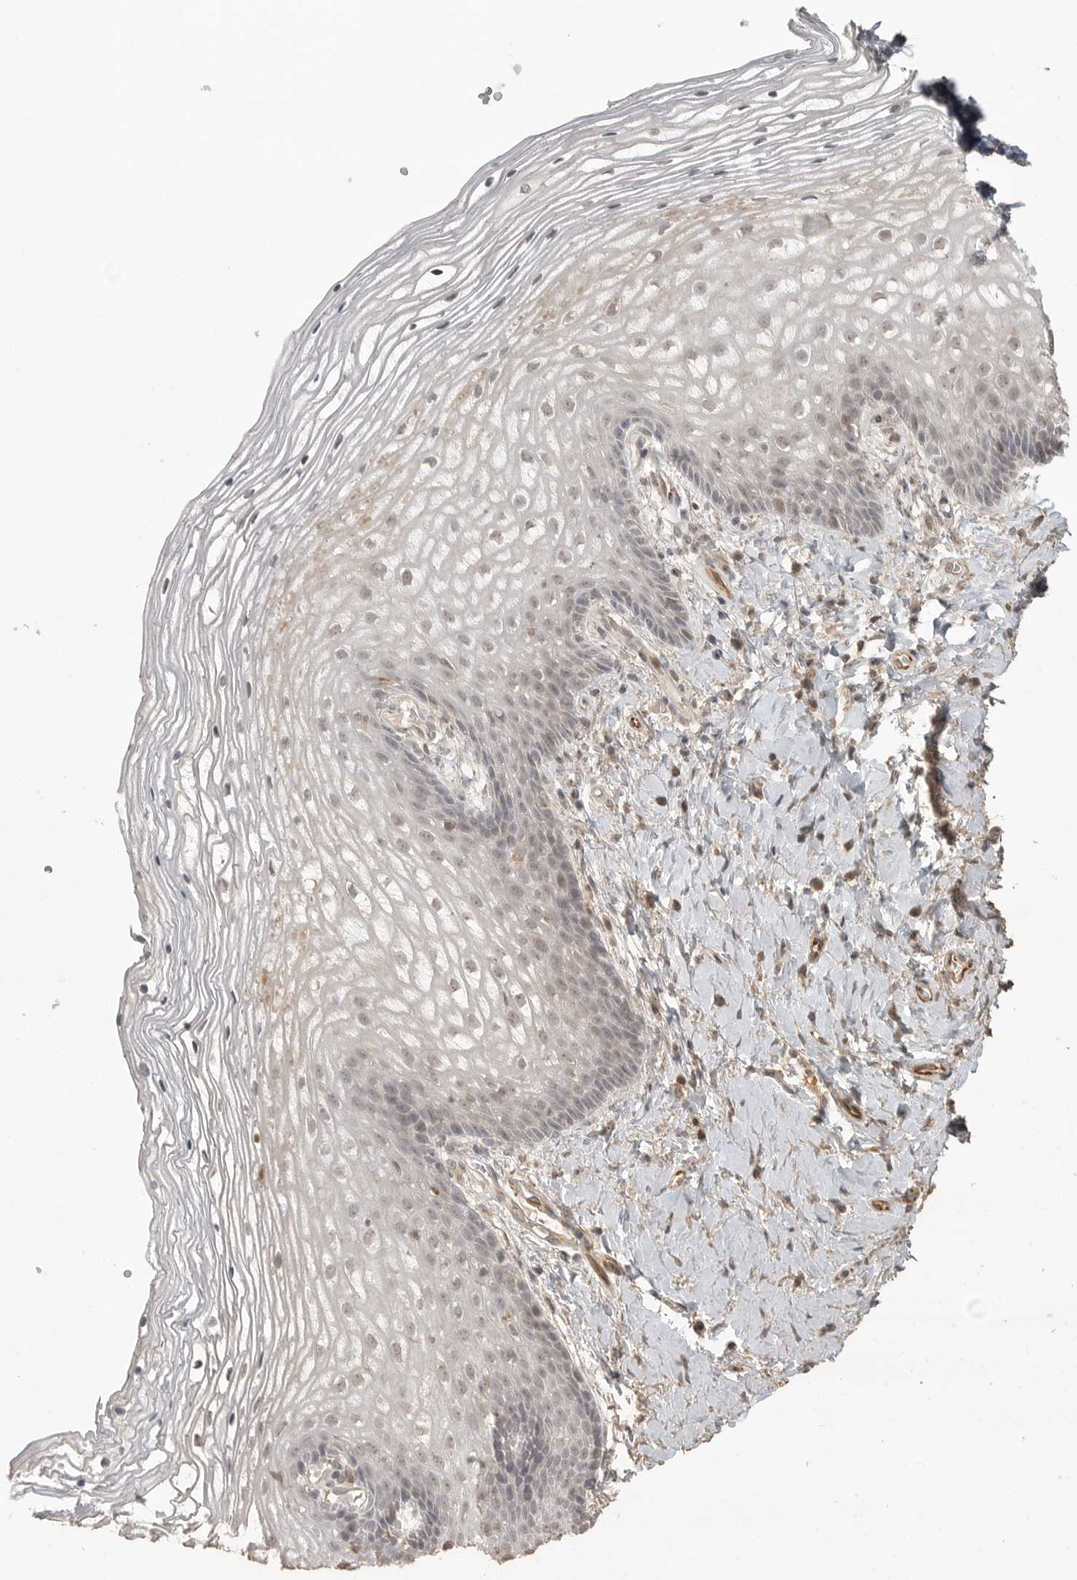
{"staining": {"intensity": "weak", "quantity": "25%-75%", "location": "nuclear"}, "tissue": "vagina", "cell_type": "Squamous epithelial cells", "image_type": "normal", "snomed": [{"axis": "morphology", "description": "Normal tissue, NOS"}, {"axis": "topography", "description": "Vagina"}], "caption": "Protein positivity by IHC displays weak nuclear staining in about 25%-75% of squamous epithelial cells in benign vagina. The protein is stained brown, and the nuclei are stained in blue (DAB (3,3'-diaminobenzidine) IHC with brightfield microscopy, high magnification).", "gene": "SMG8", "patient": {"sex": "female", "age": 60}}